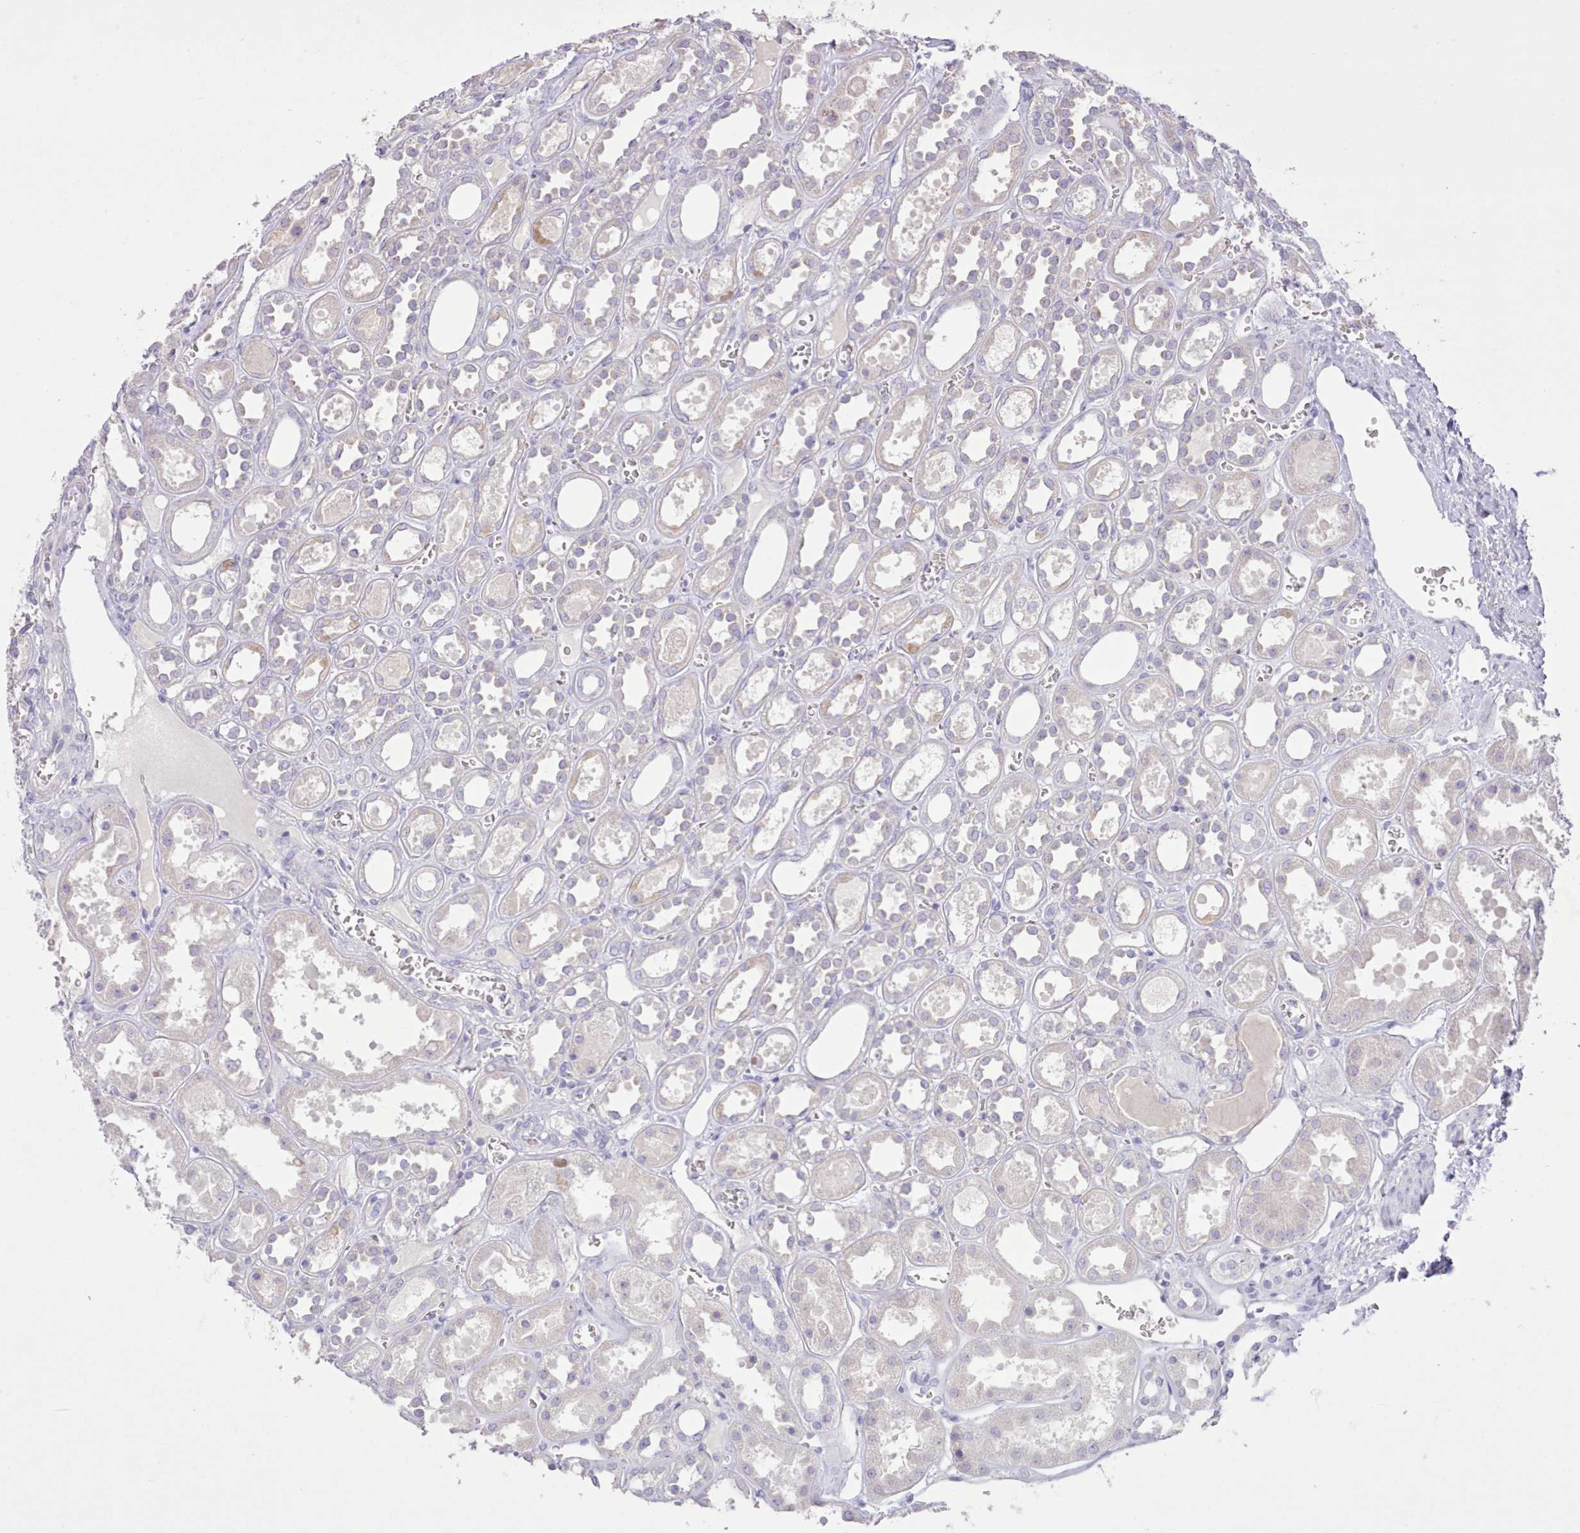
{"staining": {"intensity": "negative", "quantity": "none", "location": "none"}, "tissue": "kidney", "cell_type": "Cells in glomeruli", "image_type": "normal", "snomed": [{"axis": "morphology", "description": "Normal tissue, NOS"}, {"axis": "topography", "description": "Kidney"}], "caption": "An IHC micrograph of benign kidney is shown. There is no staining in cells in glomeruli of kidney.", "gene": "CCL1", "patient": {"sex": "female", "age": 41}}